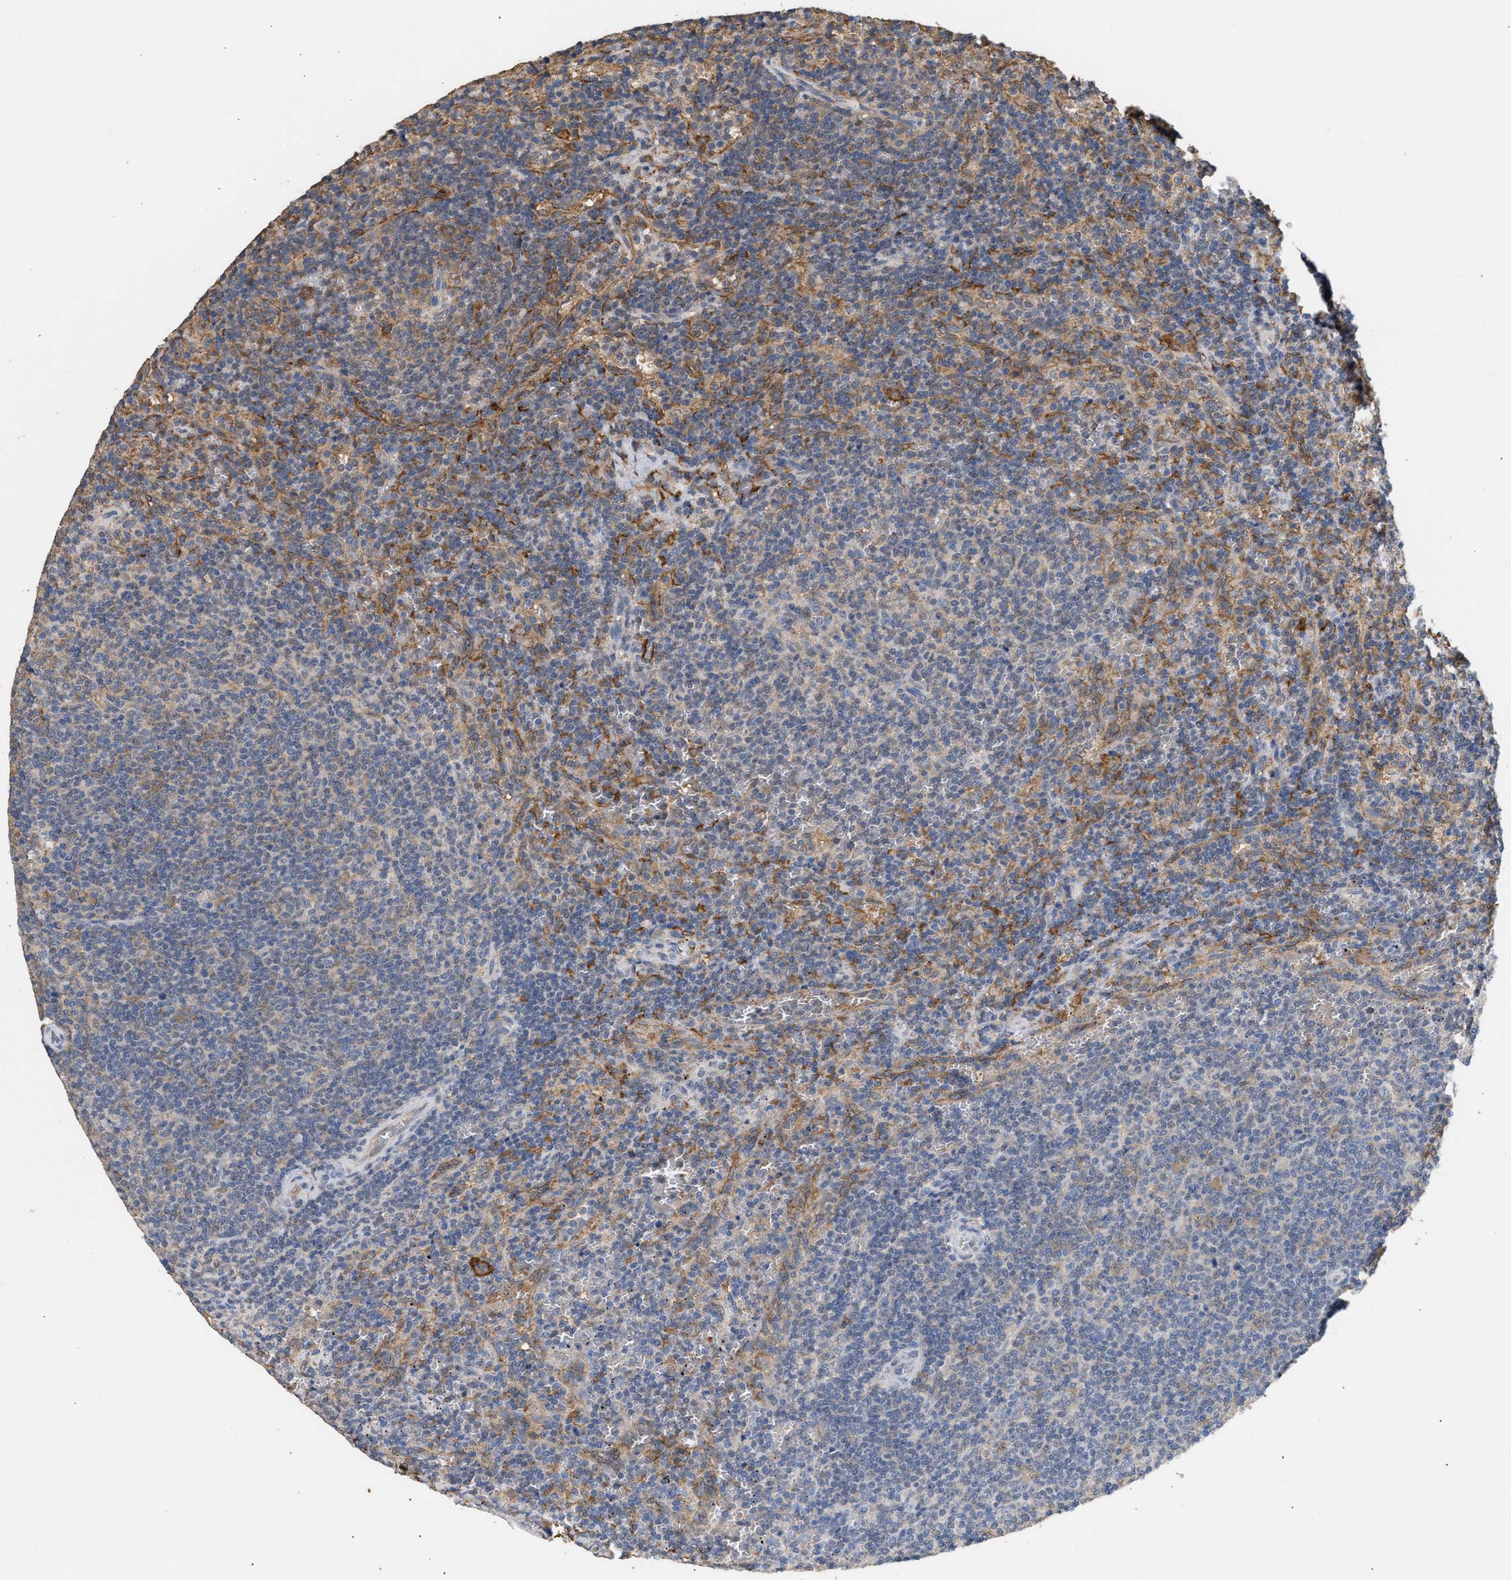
{"staining": {"intensity": "weak", "quantity": "25%-75%", "location": "cytoplasmic/membranous"}, "tissue": "lymphoma", "cell_type": "Tumor cells", "image_type": "cancer", "snomed": [{"axis": "morphology", "description": "Malignant lymphoma, non-Hodgkin's type, Low grade"}, {"axis": "topography", "description": "Spleen"}], "caption": "IHC photomicrograph of neoplastic tissue: lymphoma stained using IHC shows low levels of weak protein expression localized specifically in the cytoplasmic/membranous of tumor cells, appearing as a cytoplasmic/membranous brown color.", "gene": "GCN1", "patient": {"sex": "female", "age": 50}}